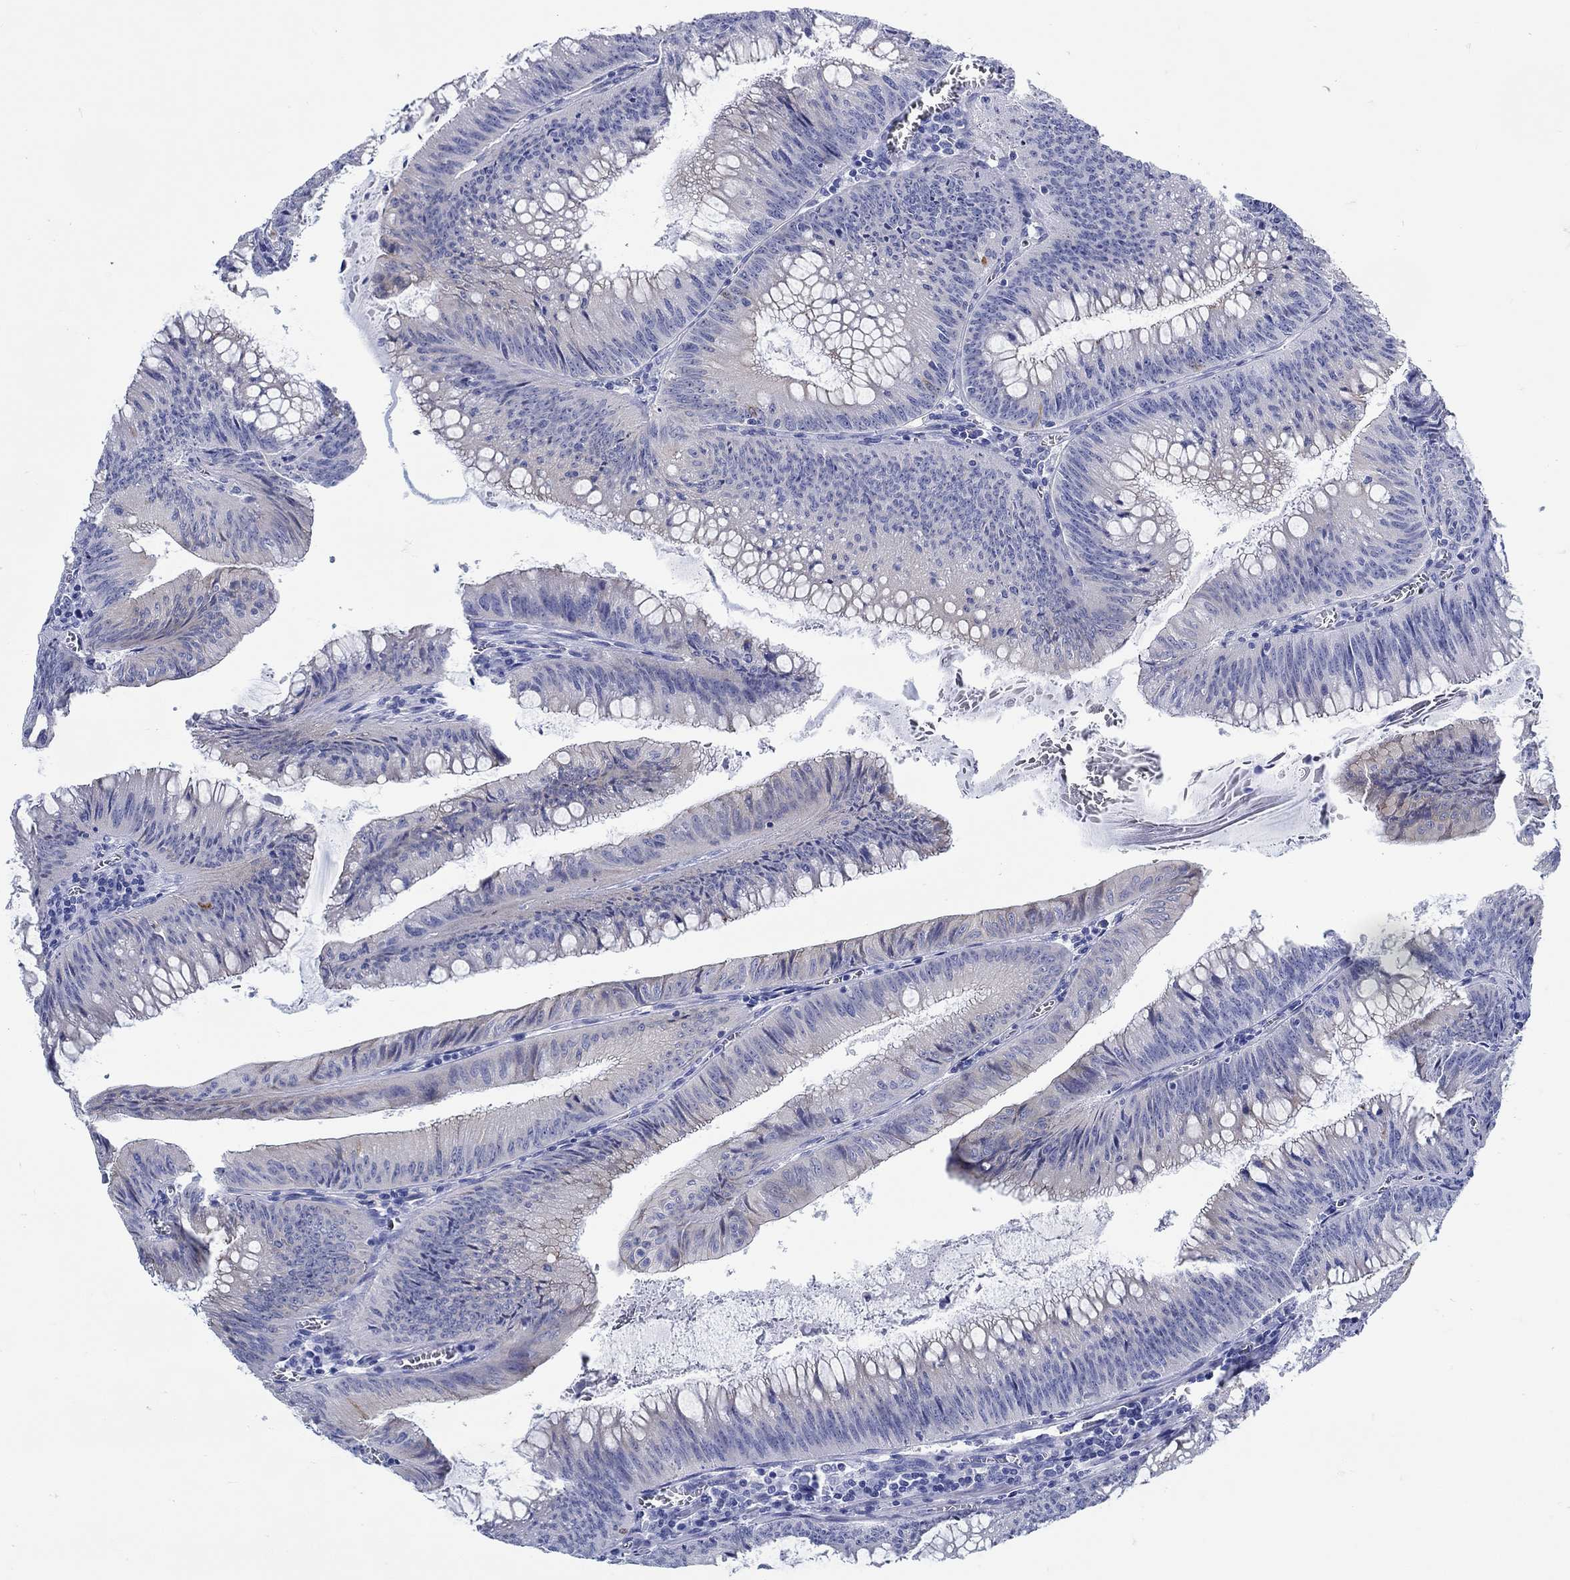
{"staining": {"intensity": "negative", "quantity": "none", "location": "none"}, "tissue": "colorectal cancer", "cell_type": "Tumor cells", "image_type": "cancer", "snomed": [{"axis": "morphology", "description": "Adenocarcinoma, NOS"}, {"axis": "topography", "description": "Rectum"}], "caption": "Histopathology image shows no protein positivity in tumor cells of adenocarcinoma (colorectal) tissue.", "gene": "RD3L", "patient": {"sex": "female", "age": 72}}